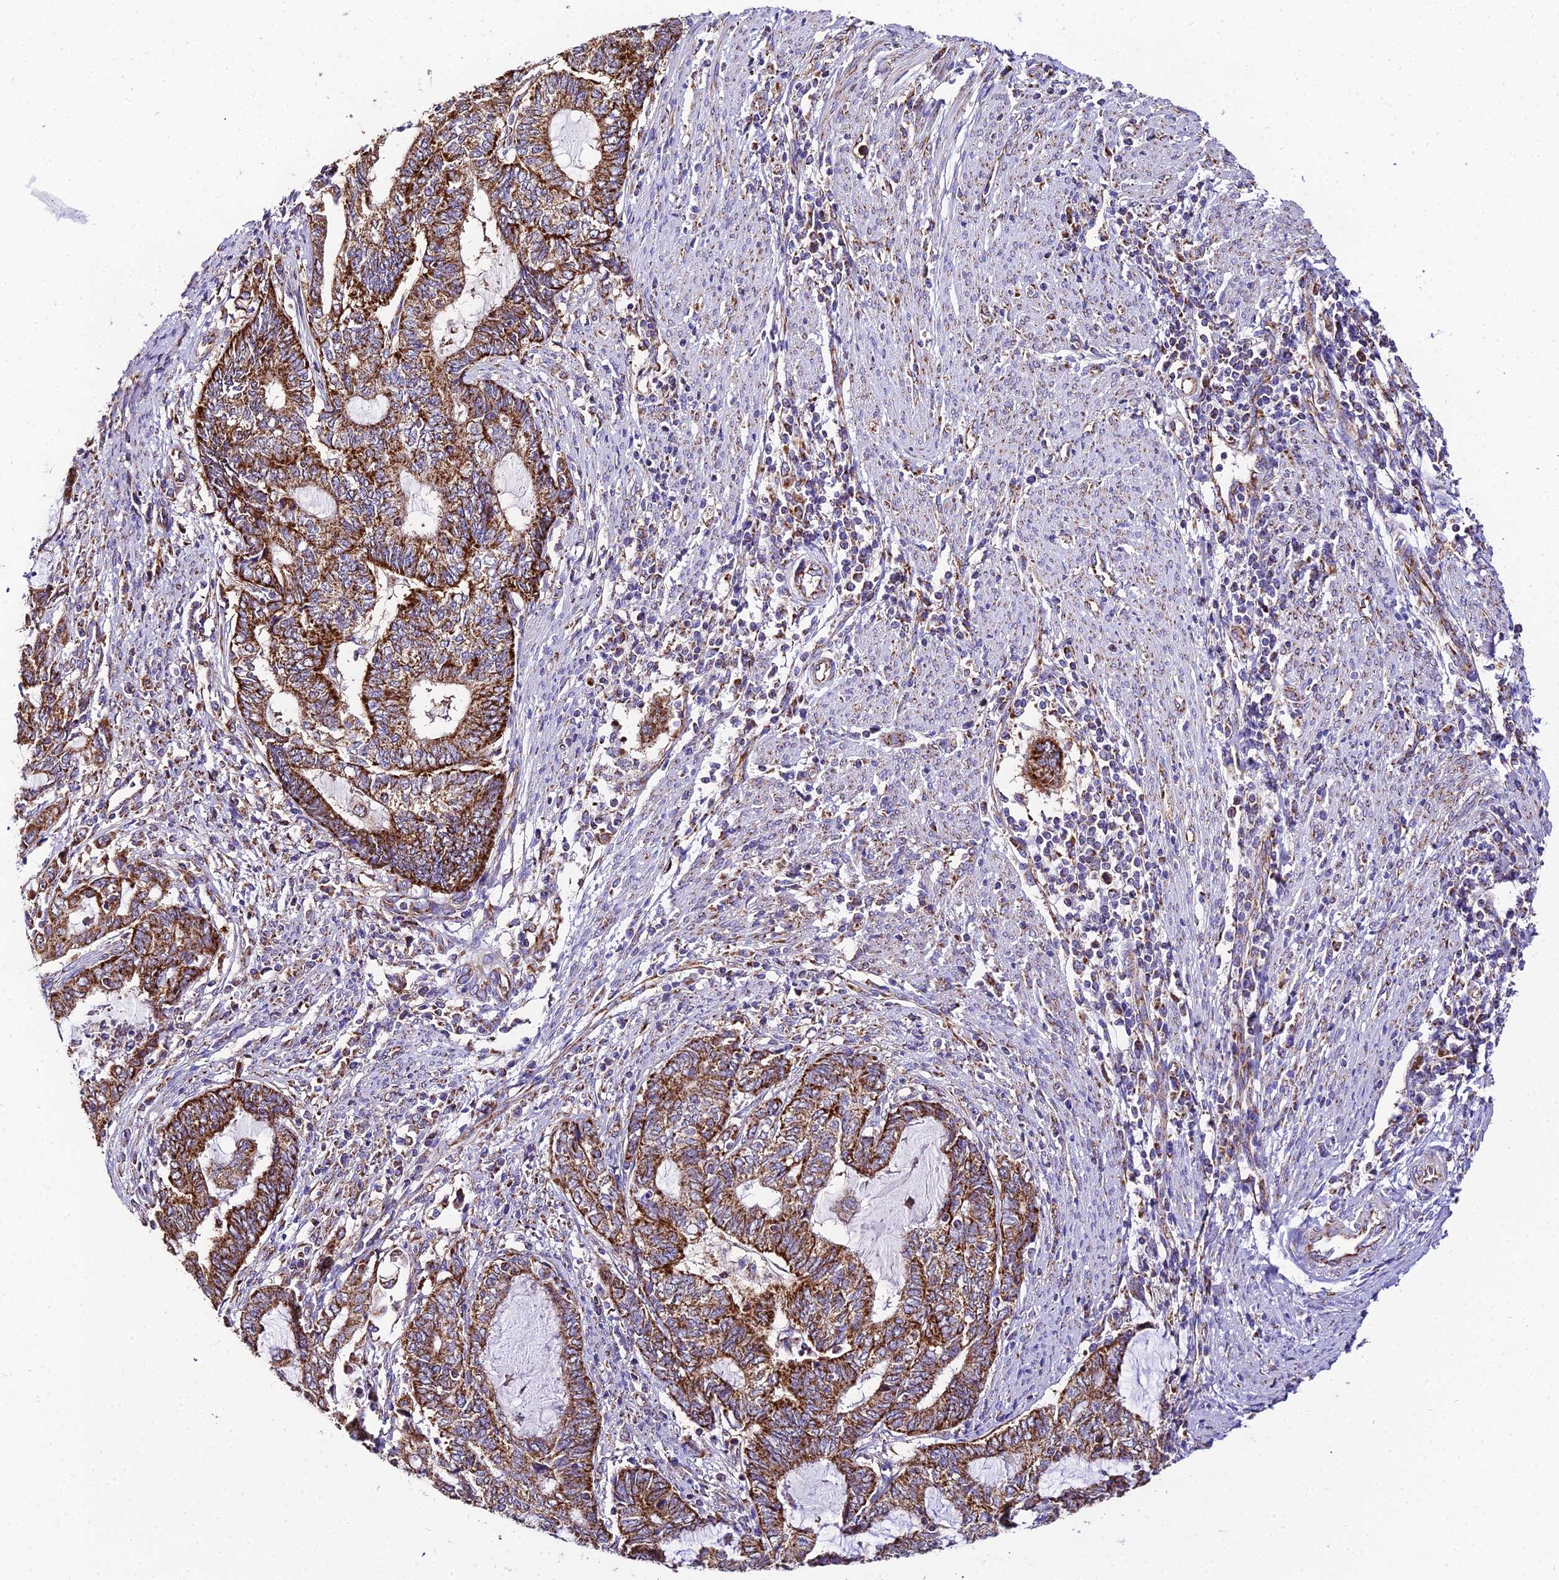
{"staining": {"intensity": "strong", "quantity": ">75%", "location": "cytoplasmic/membranous"}, "tissue": "endometrial cancer", "cell_type": "Tumor cells", "image_type": "cancer", "snomed": [{"axis": "morphology", "description": "Adenocarcinoma, NOS"}, {"axis": "topography", "description": "Uterus"}, {"axis": "topography", "description": "Endometrium"}], "caption": "Endometrial cancer stained for a protein (brown) shows strong cytoplasmic/membranous positive expression in about >75% of tumor cells.", "gene": "OCIAD1", "patient": {"sex": "female", "age": 70}}